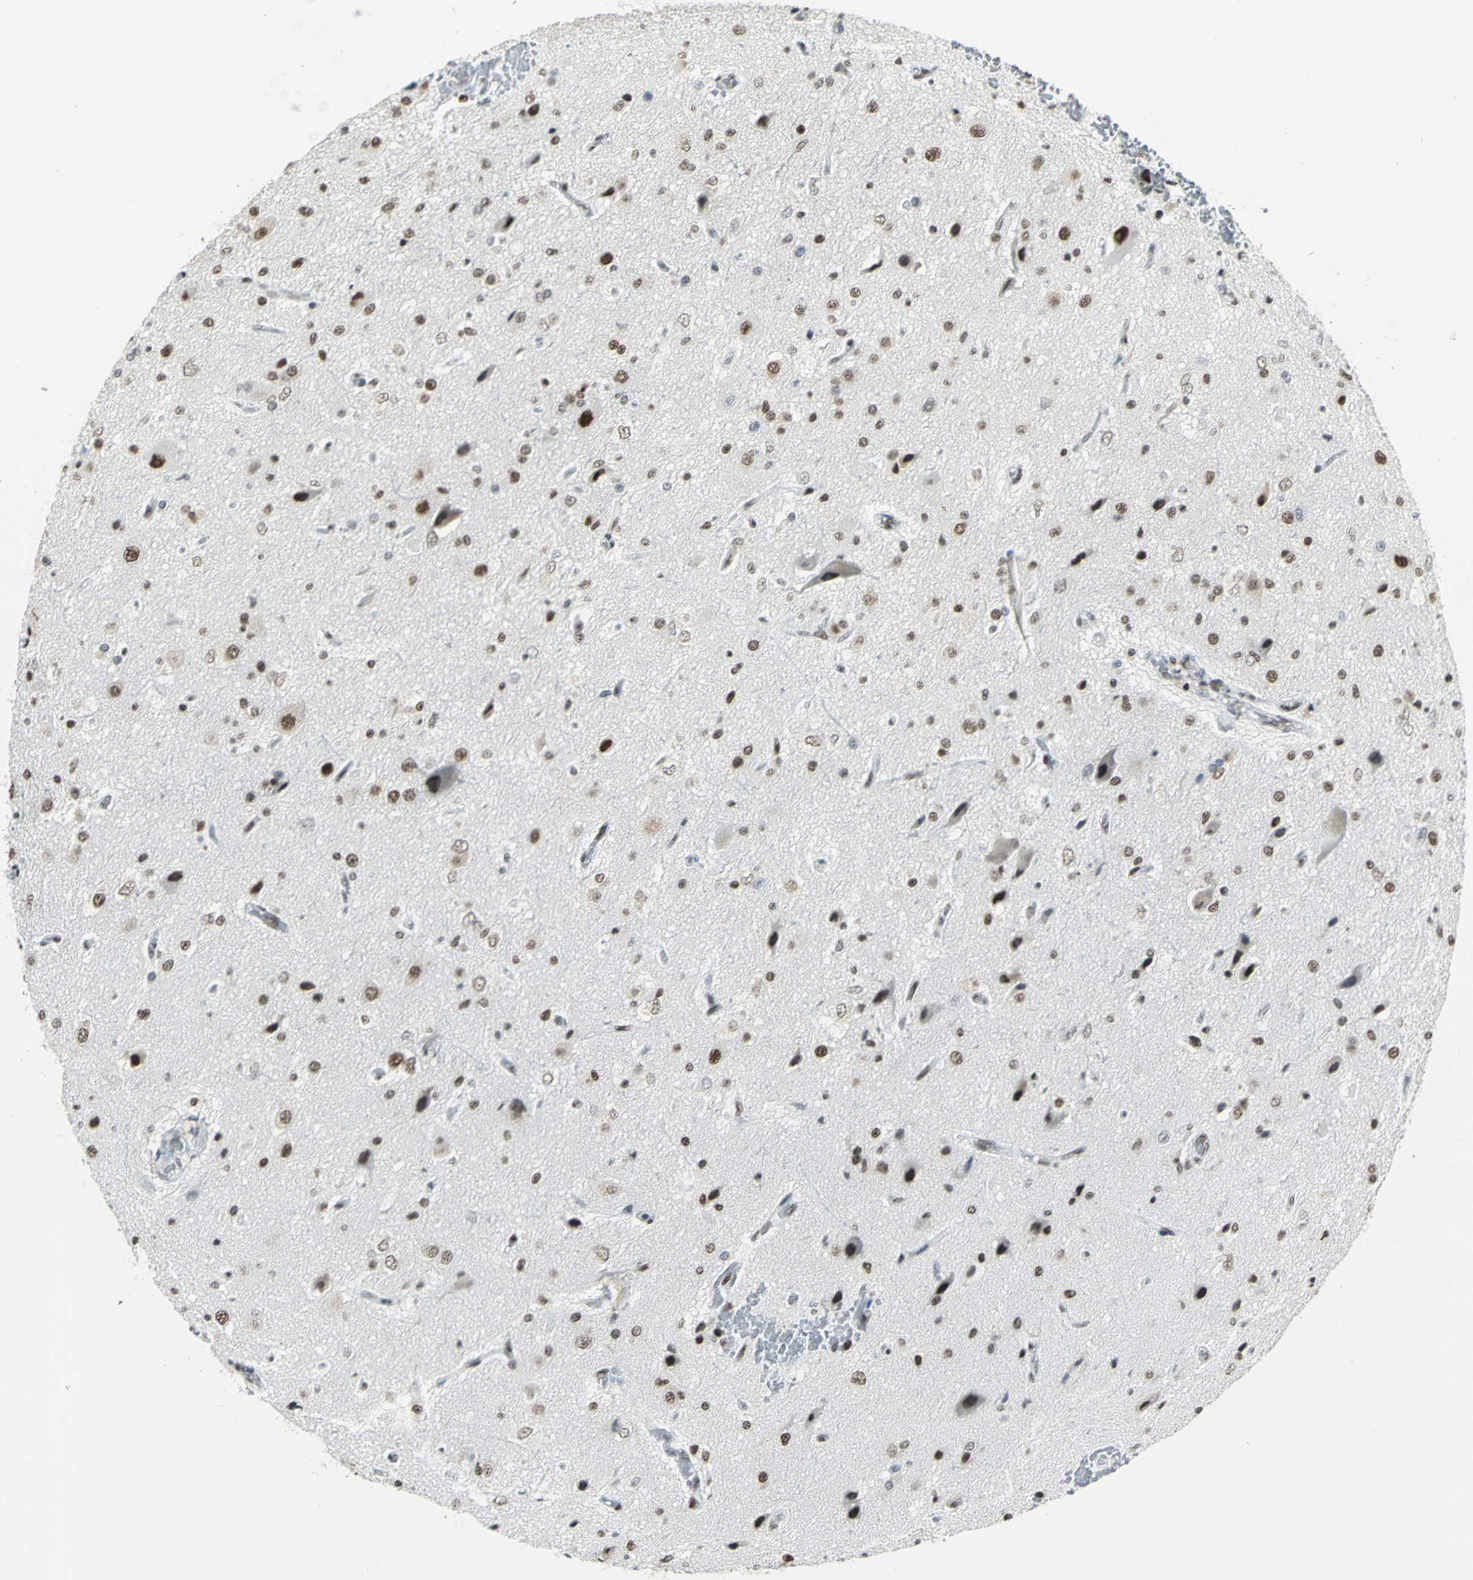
{"staining": {"intensity": "strong", "quantity": "<25%", "location": "nuclear"}, "tissue": "glioma", "cell_type": "Tumor cells", "image_type": "cancer", "snomed": [{"axis": "morphology", "description": "Glioma, malignant, High grade"}, {"axis": "topography", "description": "pancreas cauda"}], "caption": "Protein staining by immunohistochemistry (IHC) exhibits strong nuclear staining in about <25% of tumor cells in malignant high-grade glioma.", "gene": "HNRNPD", "patient": {"sex": "male", "age": 60}}